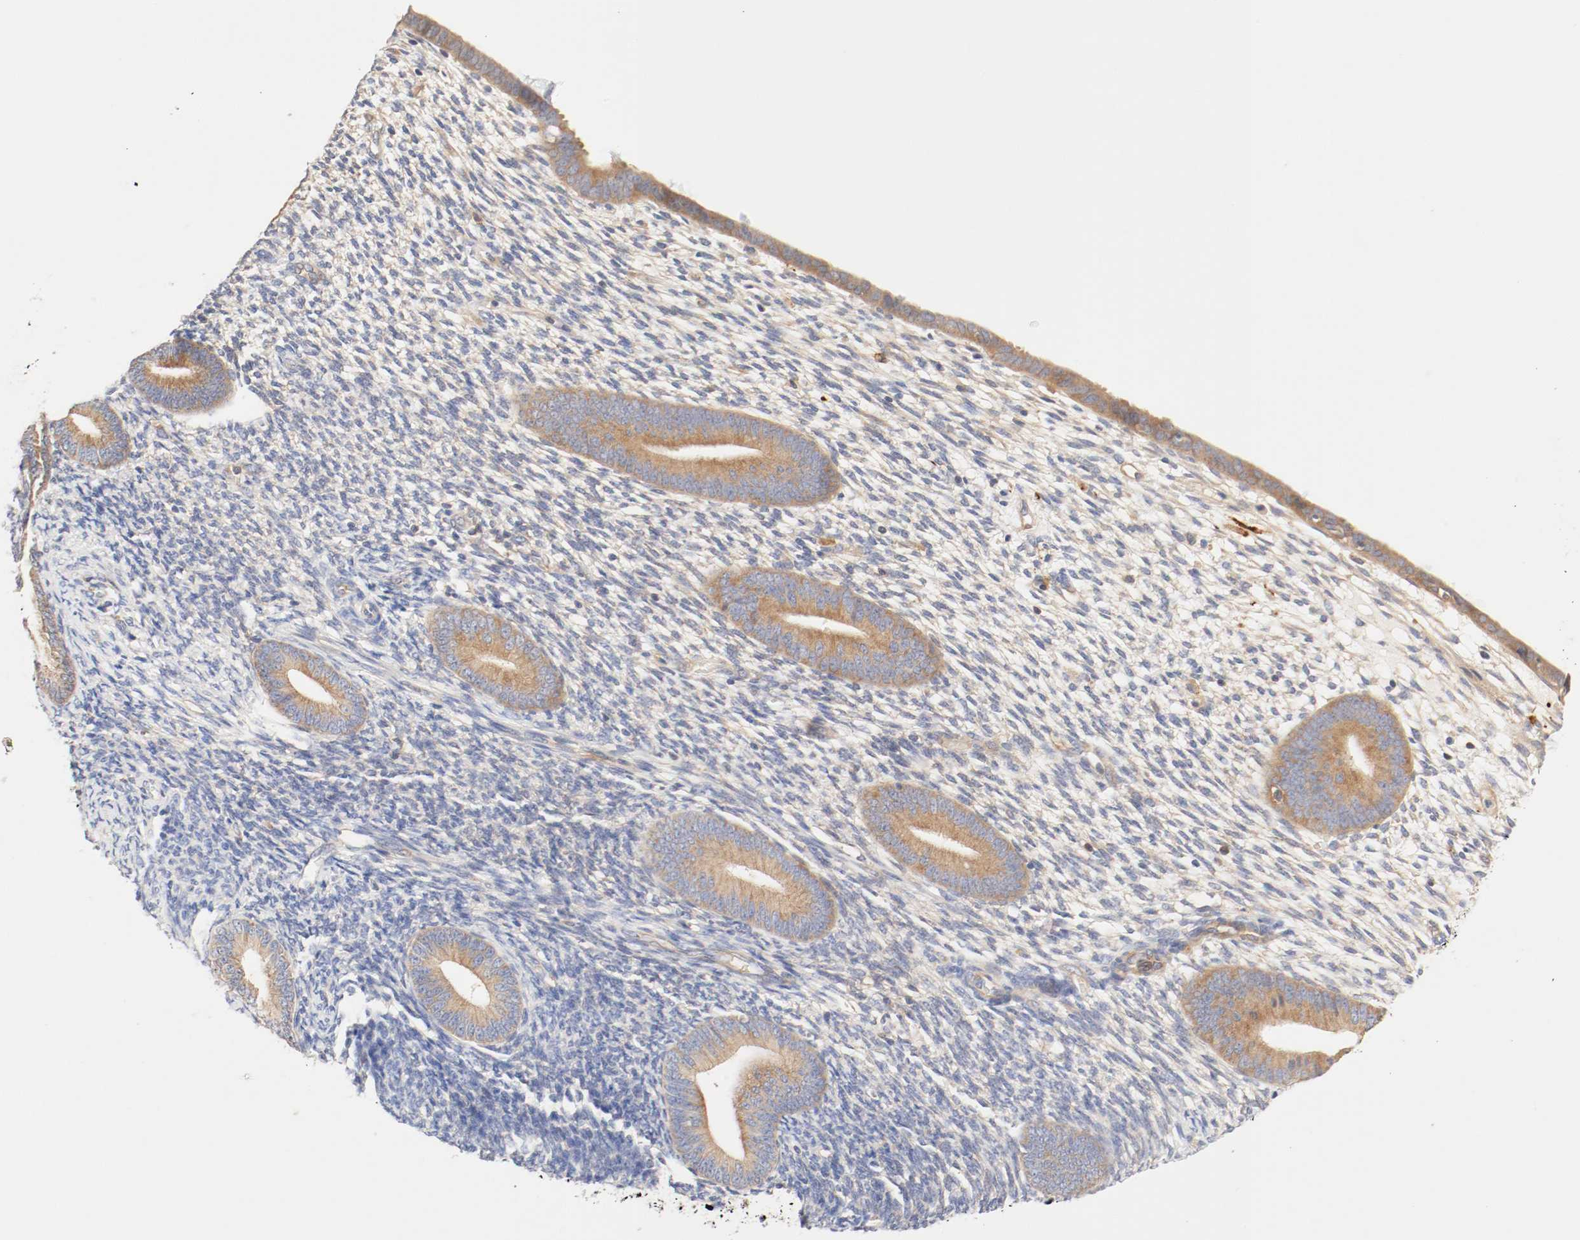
{"staining": {"intensity": "weak", "quantity": "25%-75%", "location": "cytoplasmic/membranous"}, "tissue": "endometrium", "cell_type": "Cells in endometrial stroma", "image_type": "normal", "snomed": [{"axis": "morphology", "description": "Normal tissue, NOS"}, {"axis": "topography", "description": "Endometrium"}], "caption": "The photomicrograph displays staining of benign endometrium, revealing weak cytoplasmic/membranous protein positivity (brown color) within cells in endometrial stroma.", "gene": "GIT1", "patient": {"sex": "female", "age": 57}}